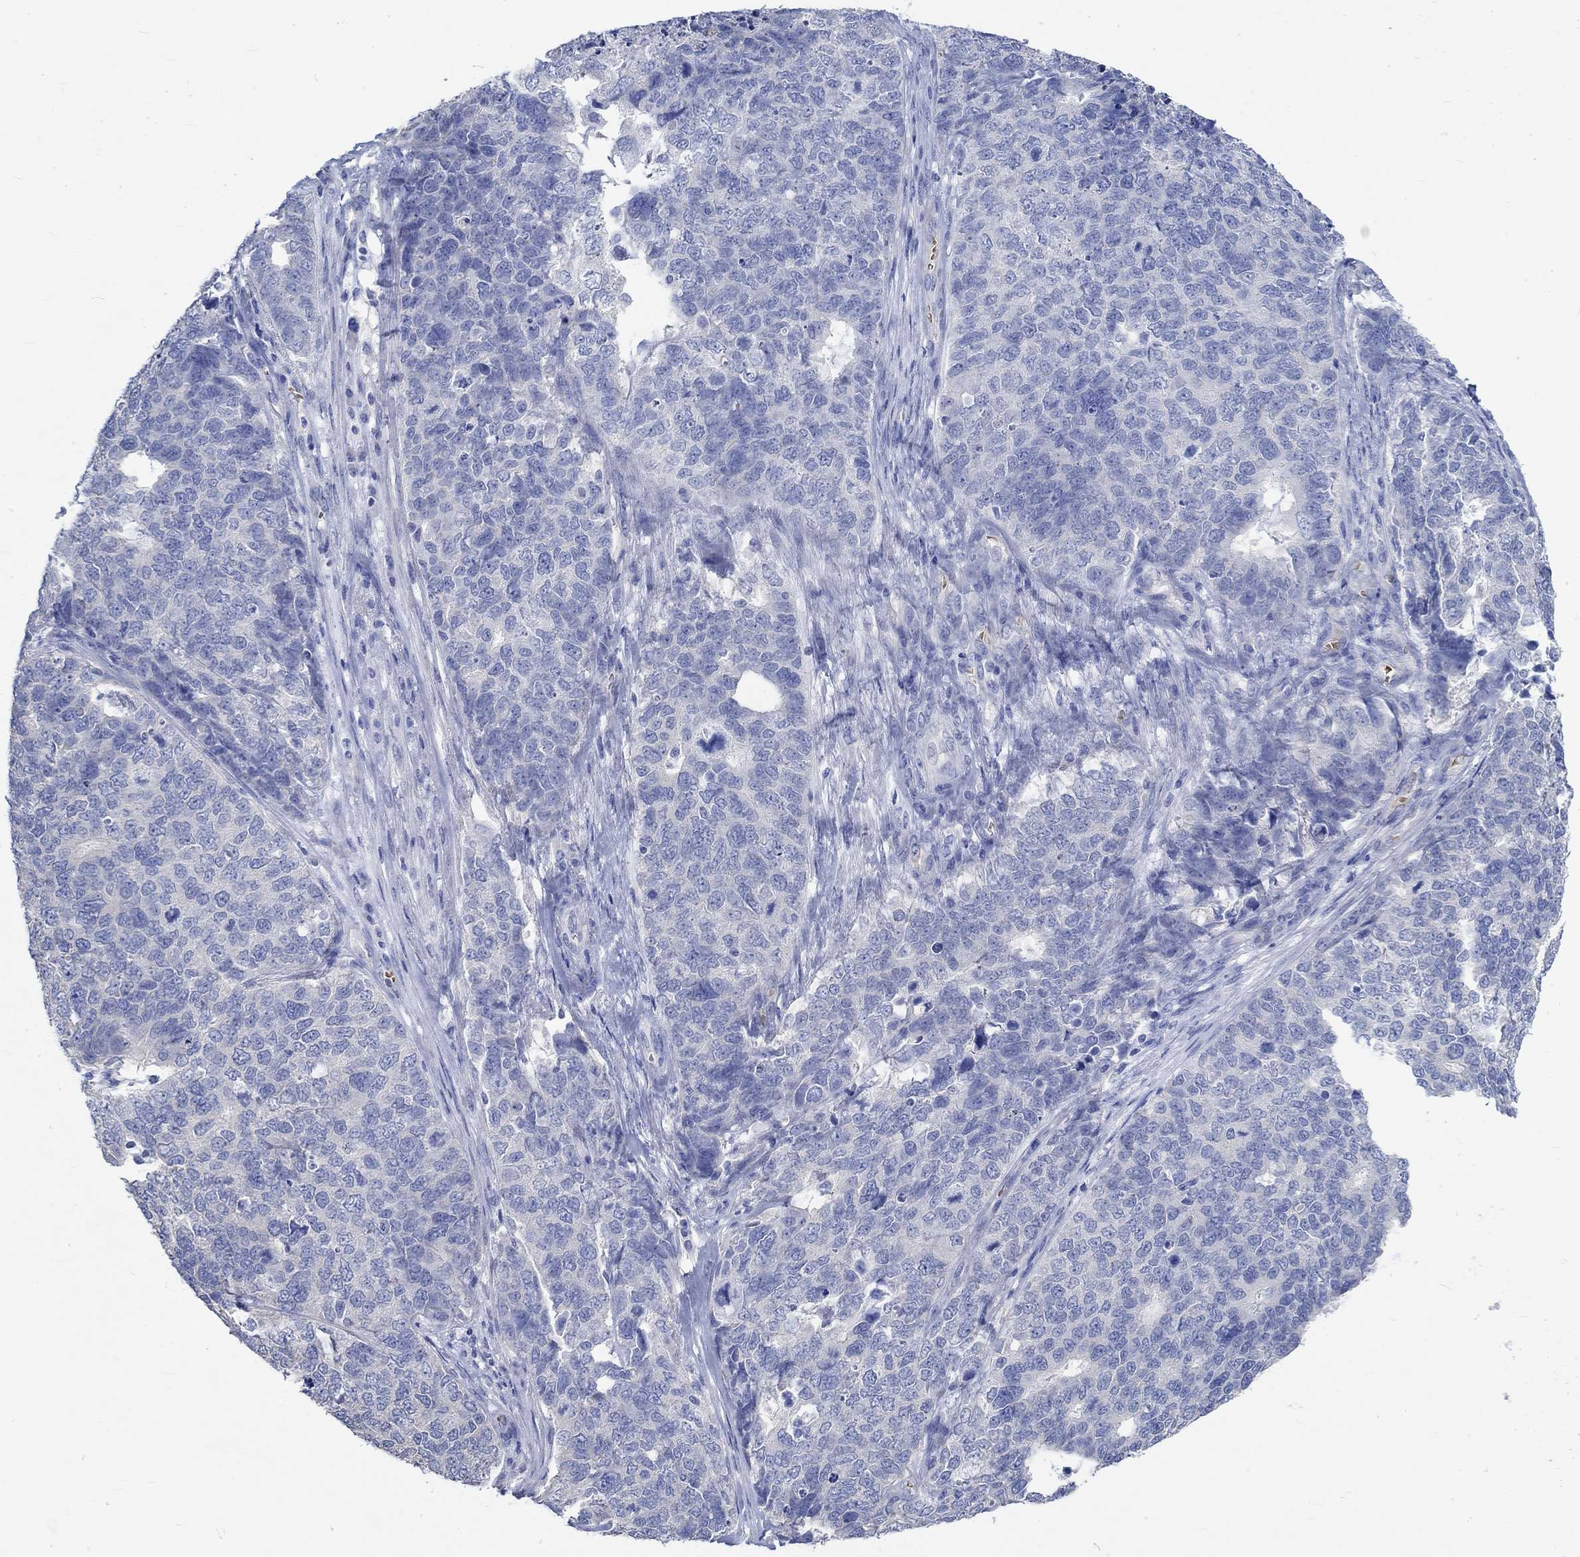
{"staining": {"intensity": "negative", "quantity": "none", "location": "none"}, "tissue": "cervical cancer", "cell_type": "Tumor cells", "image_type": "cancer", "snomed": [{"axis": "morphology", "description": "Squamous cell carcinoma, NOS"}, {"axis": "topography", "description": "Cervix"}], "caption": "This is a photomicrograph of IHC staining of cervical cancer, which shows no positivity in tumor cells.", "gene": "KCNA1", "patient": {"sex": "female", "age": 63}}